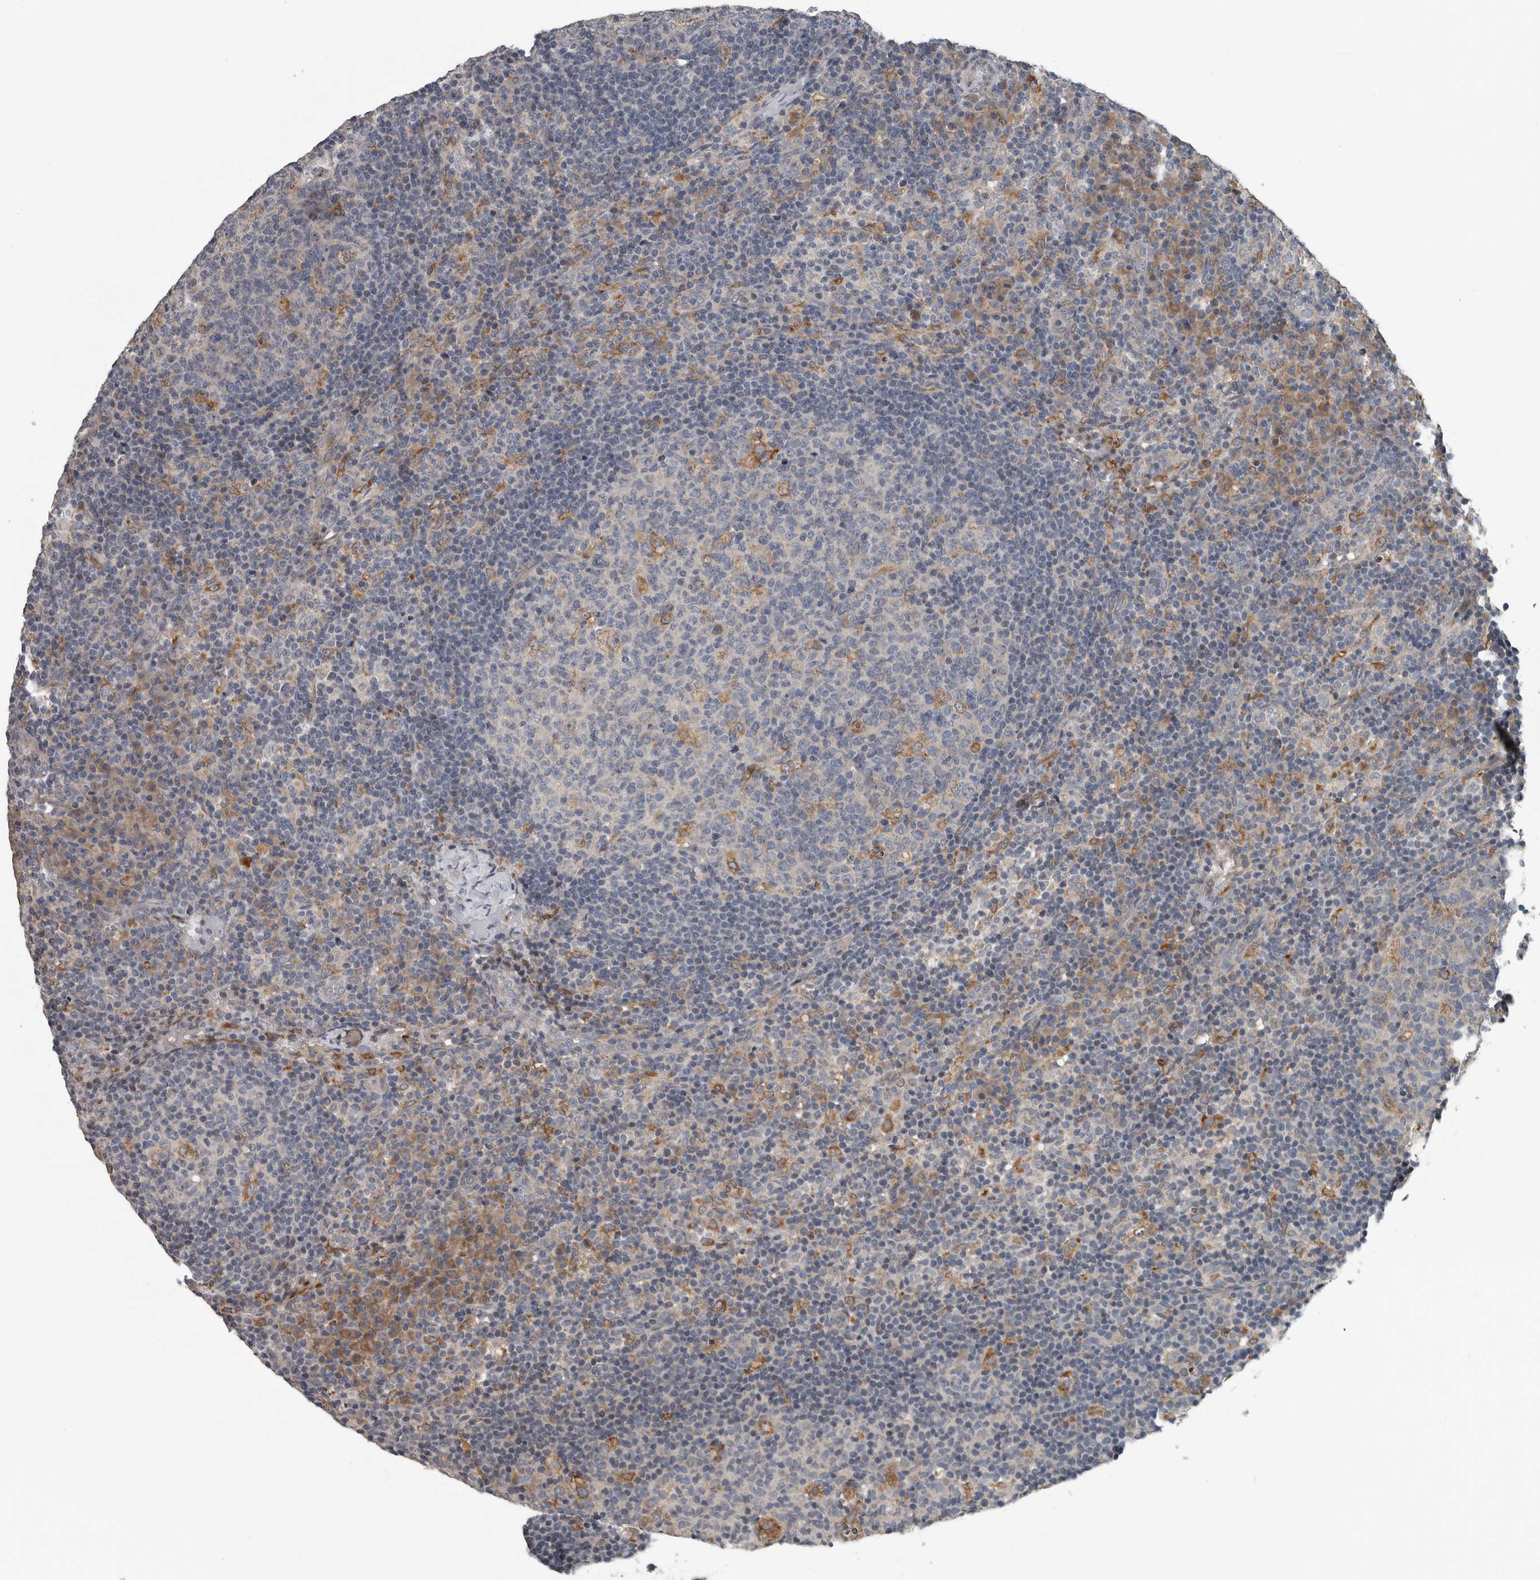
{"staining": {"intensity": "moderate", "quantity": "<25%", "location": "cytoplasmic/membranous"}, "tissue": "lymph node", "cell_type": "Germinal center cells", "image_type": "normal", "snomed": [{"axis": "morphology", "description": "Normal tissue, NOS"}, {"axis": "morphology", "description": "Inflammation, NOS"}, {"axis": "topography", "description": "Lymph node"}], "caption": "Germinal center cells demonstrate low levels of moderate cytoplasmic/membranous positivity in approximately <25% of cells in unremarkable lymph node. (DAB (3,3'-diaminobenzidine) = brown stain, brightfield microscopy at high magnification).", "gene": "TMEM199", "patient": {"sex": "male", "age": 55}}